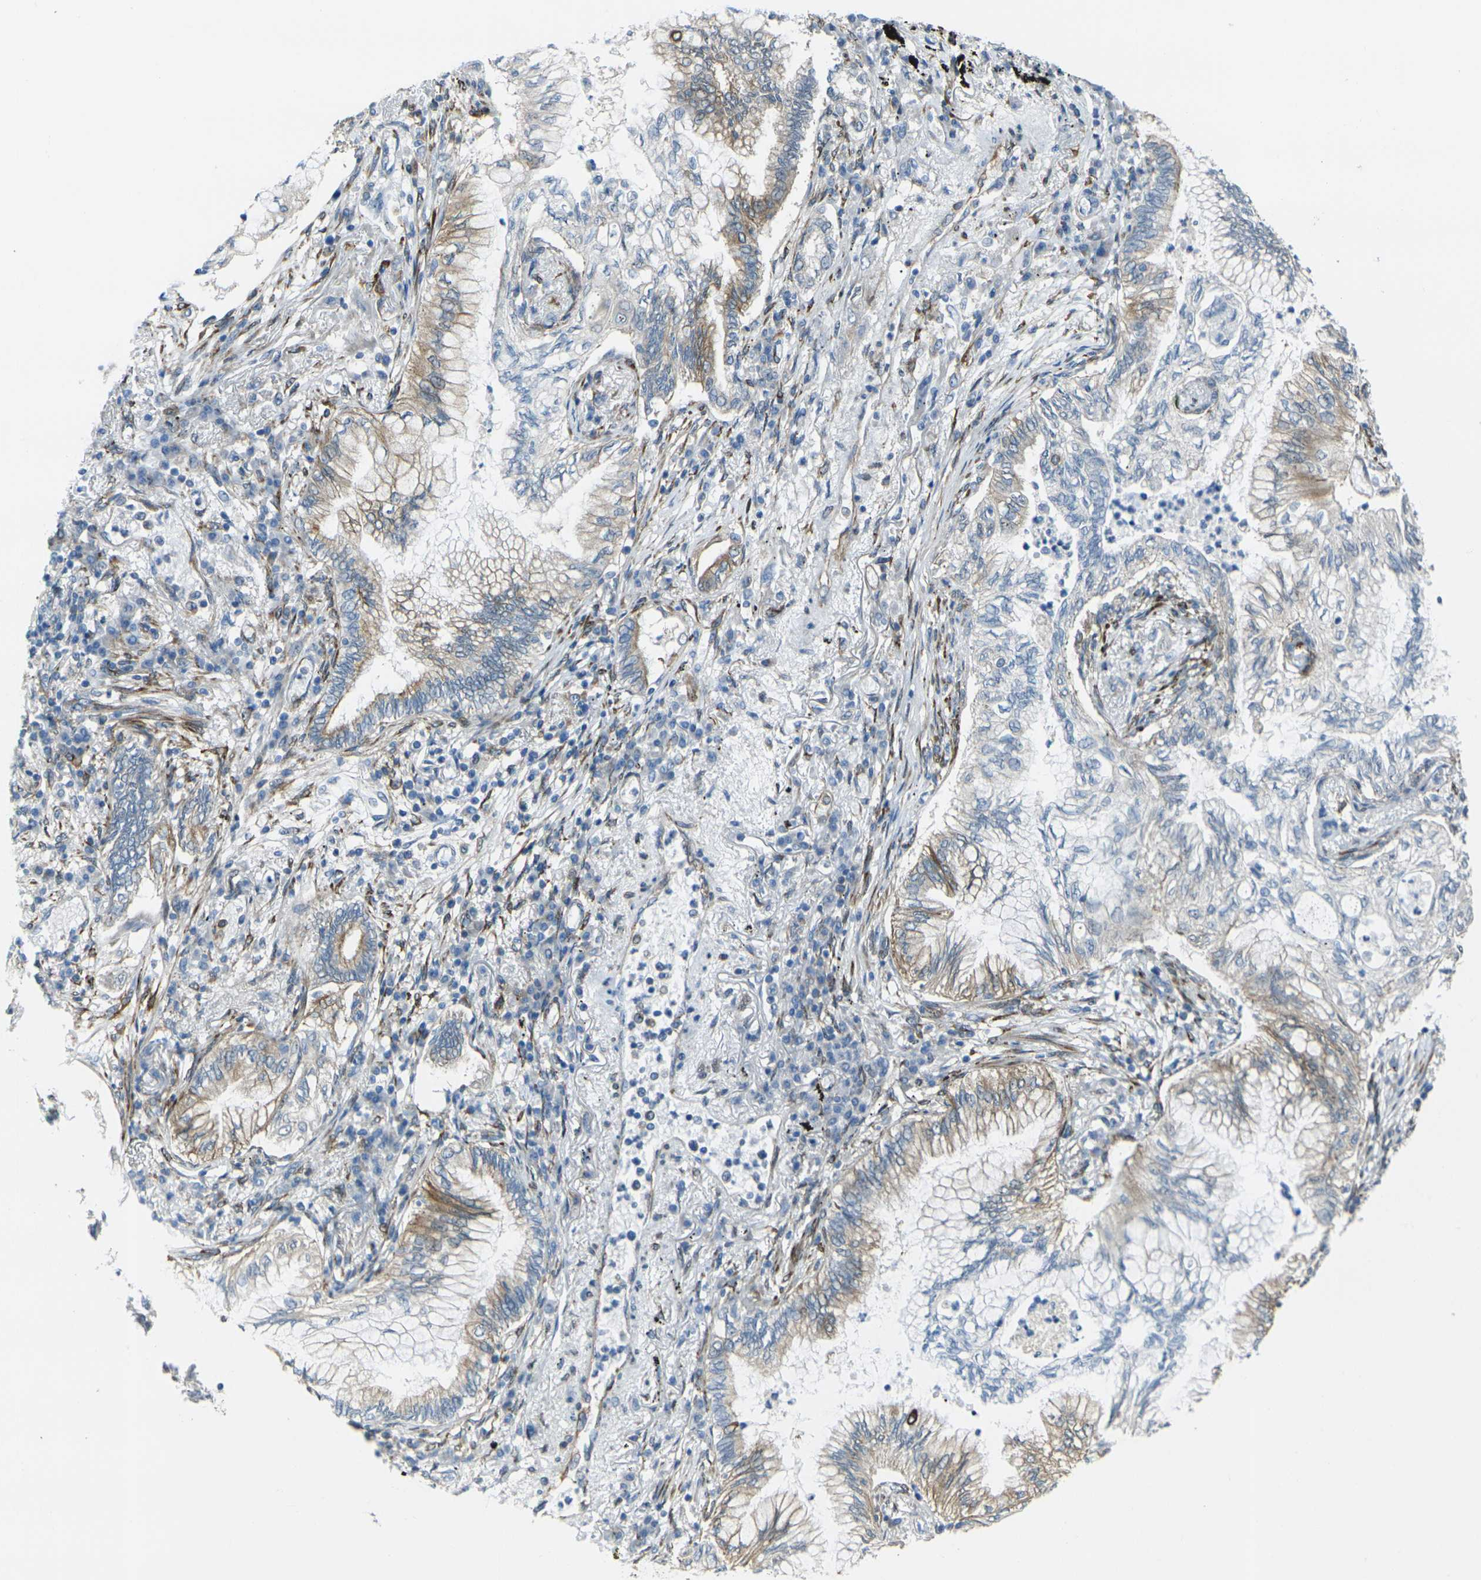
{"staining": {"intensity": "moderate", "quantity": "<25%", "location": "cytoplasmic/membranous"}, "tissue": "lung cancer", "cell_type": "Tumor cells", "image_type": "cancer", "snomed": [{"axis": "morphology", "description": "Normal tissue, NOS"}, {"axis": "morphology", "description": "Adenocarcinoma, NOS"}, {"axis": "topography", "description": "Bronchus"}, {"axis": "topography", "description": "Lung"}], "caption": "Immunohistochemical staining of human lung cancer reveals moderate cytoplasmic/membranous protein staining in approximately <25% of tumor cells. (Stains: DAB in brown, nuclei in blue, Microscopy: brightfield microscopy at high magnification).", "gene": "CELSR2", "patient": {"sex": "female", "age": 70}}